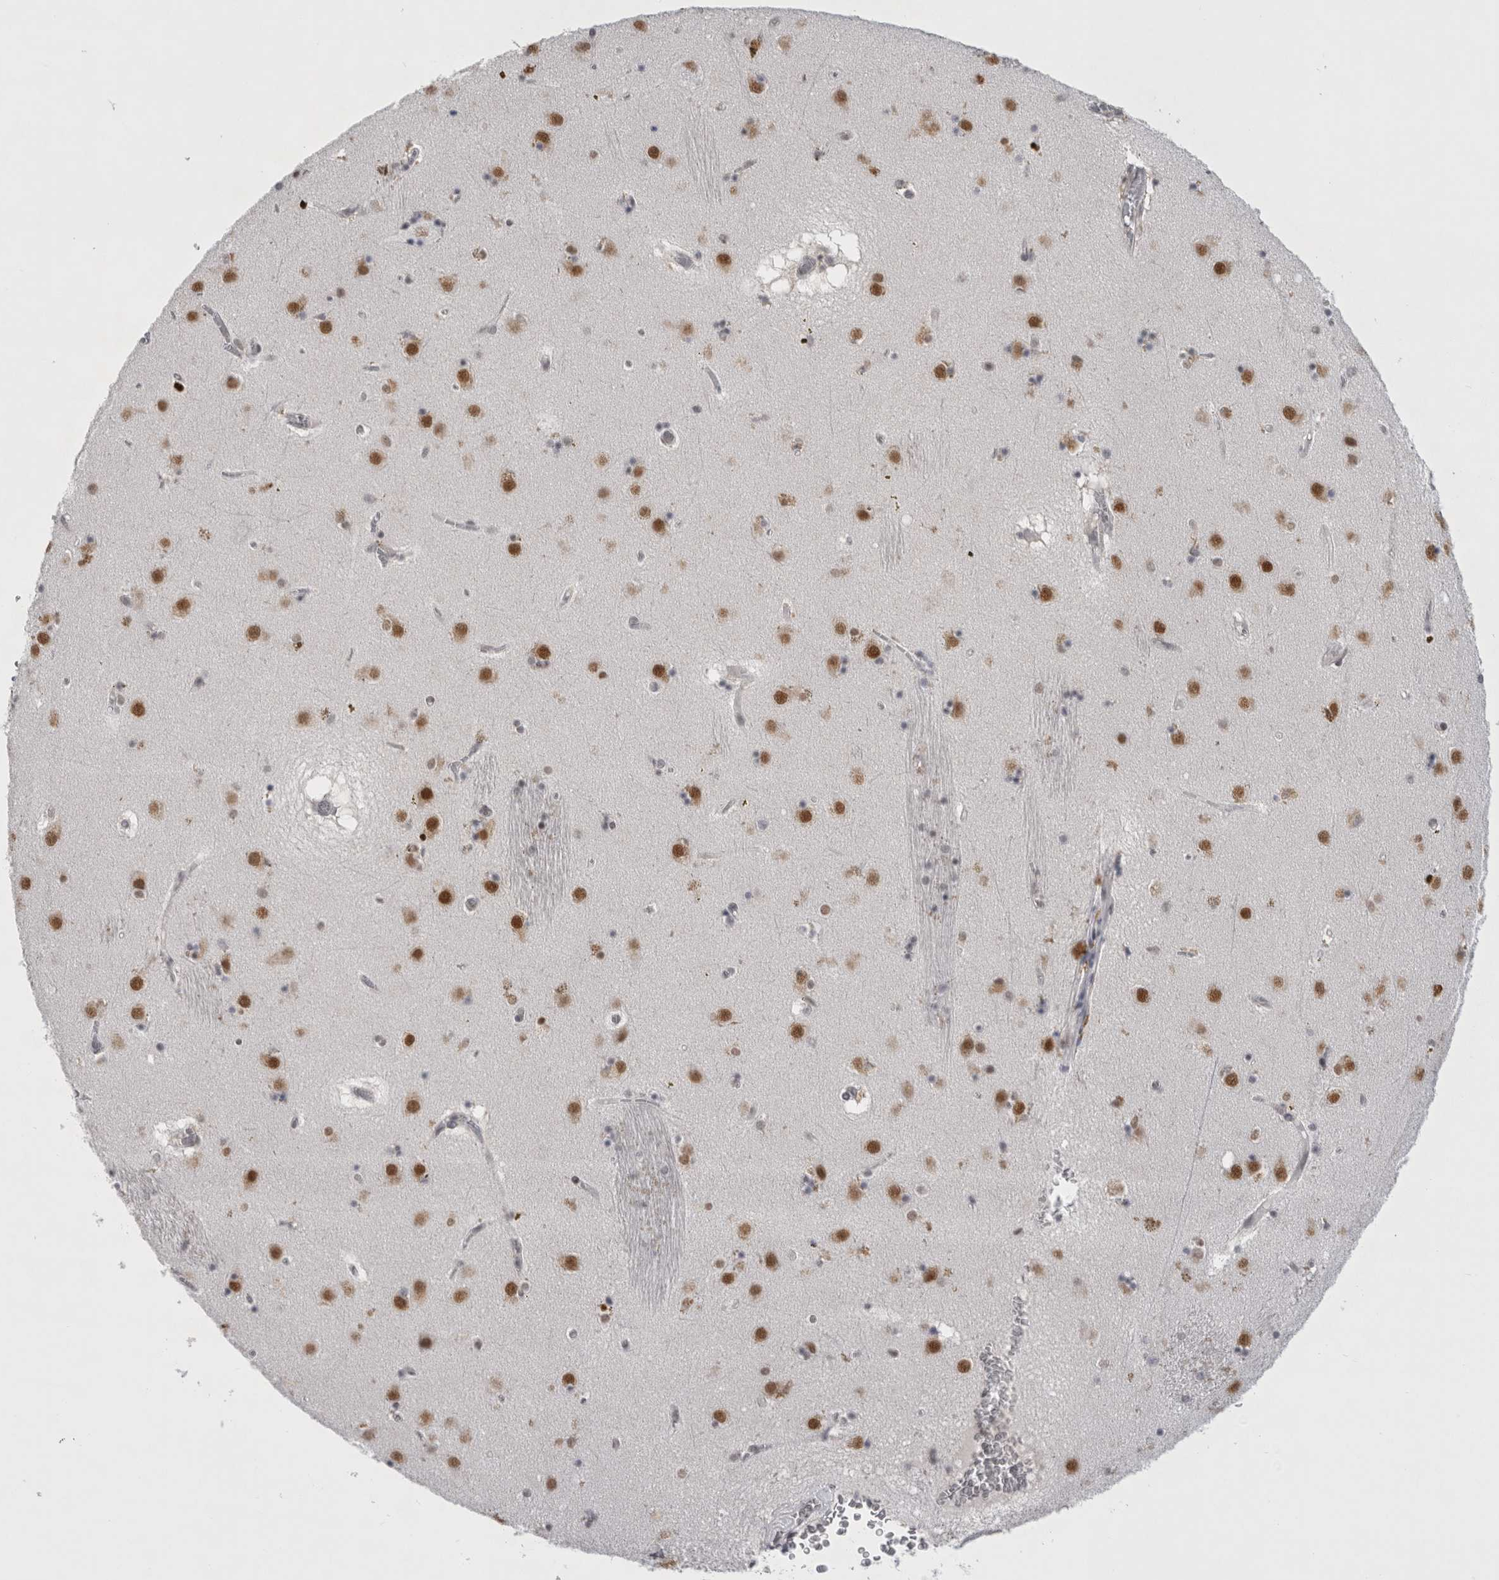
{"staining": {"intensity": "weak", "quantity": "<25%", "location": "nuclear"}, "tissue": "caudate", "cell_type": "Glial cells", "image_type": "normal", "snomed": [{"axis": "morphology", "description": "Normal tissue, NOS"}, {"axis": "topography", "description": "Lateral ventricle wall"}], "caption": "A high-resolution photomicrograph shows IHC staining of benign caudate, which shows no significant expression in glial cells.", "gene": "PSMB2", "patient": {"sex": "male", "age": 70}}